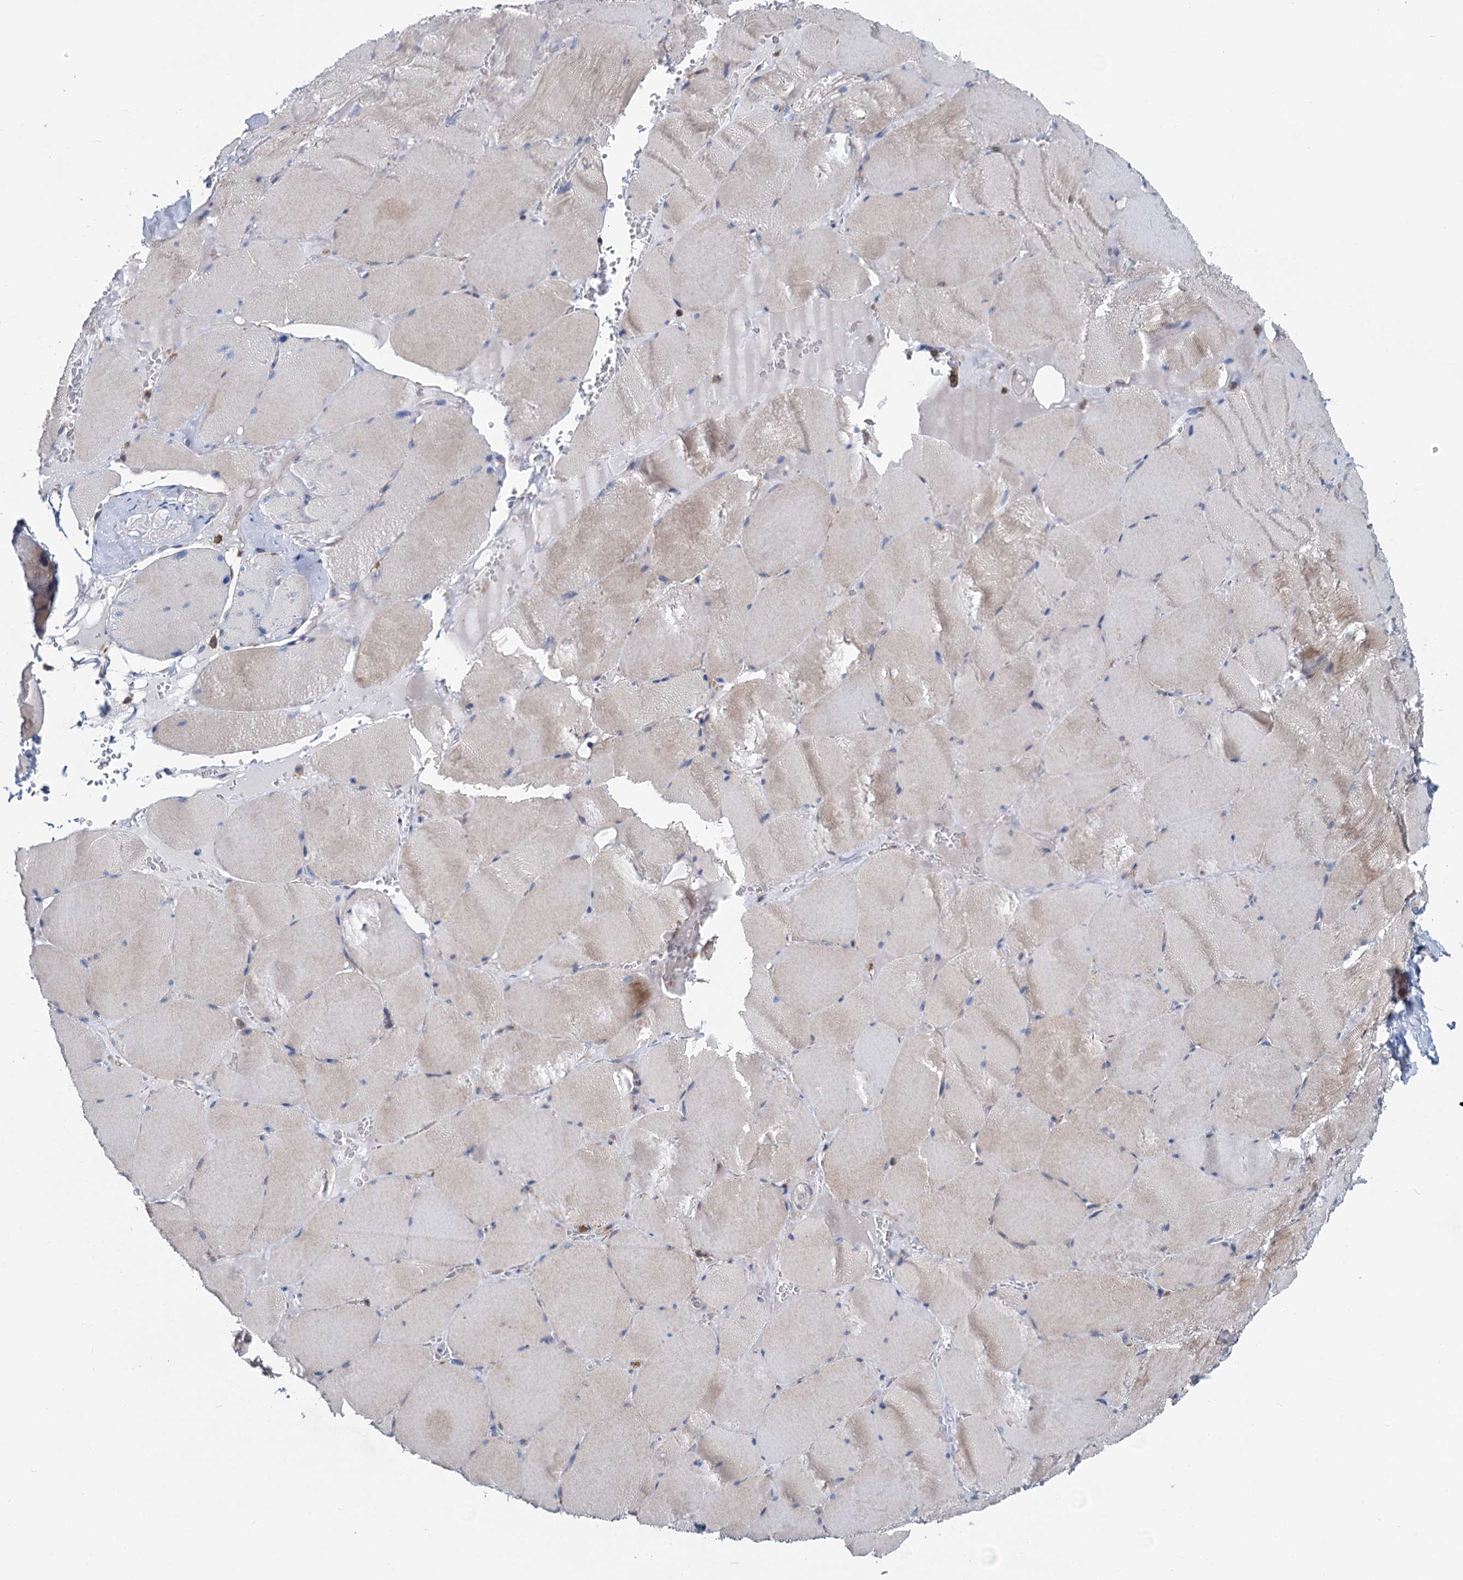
{"staining": {"intensity": "weak", "quantity": "25%-75%", "location": "cytoplasmic/membranous"}, "tissue": "skeletal muscle", "cell_type": "Myocytes", "image_type": "normal", "snomed": [{"axis": "morphology", "description": "Normal tissue, NOS"}, {"axis": "topography", "description": "Skeletal muscle"}, {"axis": "topography", "description": "Head-Neck"}], "caption": "A high-resolution image shows immunohistochemistry staining of normal skeletal muscle, which displays weak cytoplasmic/membranous expression in about 25%-75% of myocytes.", "gene": "LRCH4", "patient": {"sex": "male", "age": 66}}